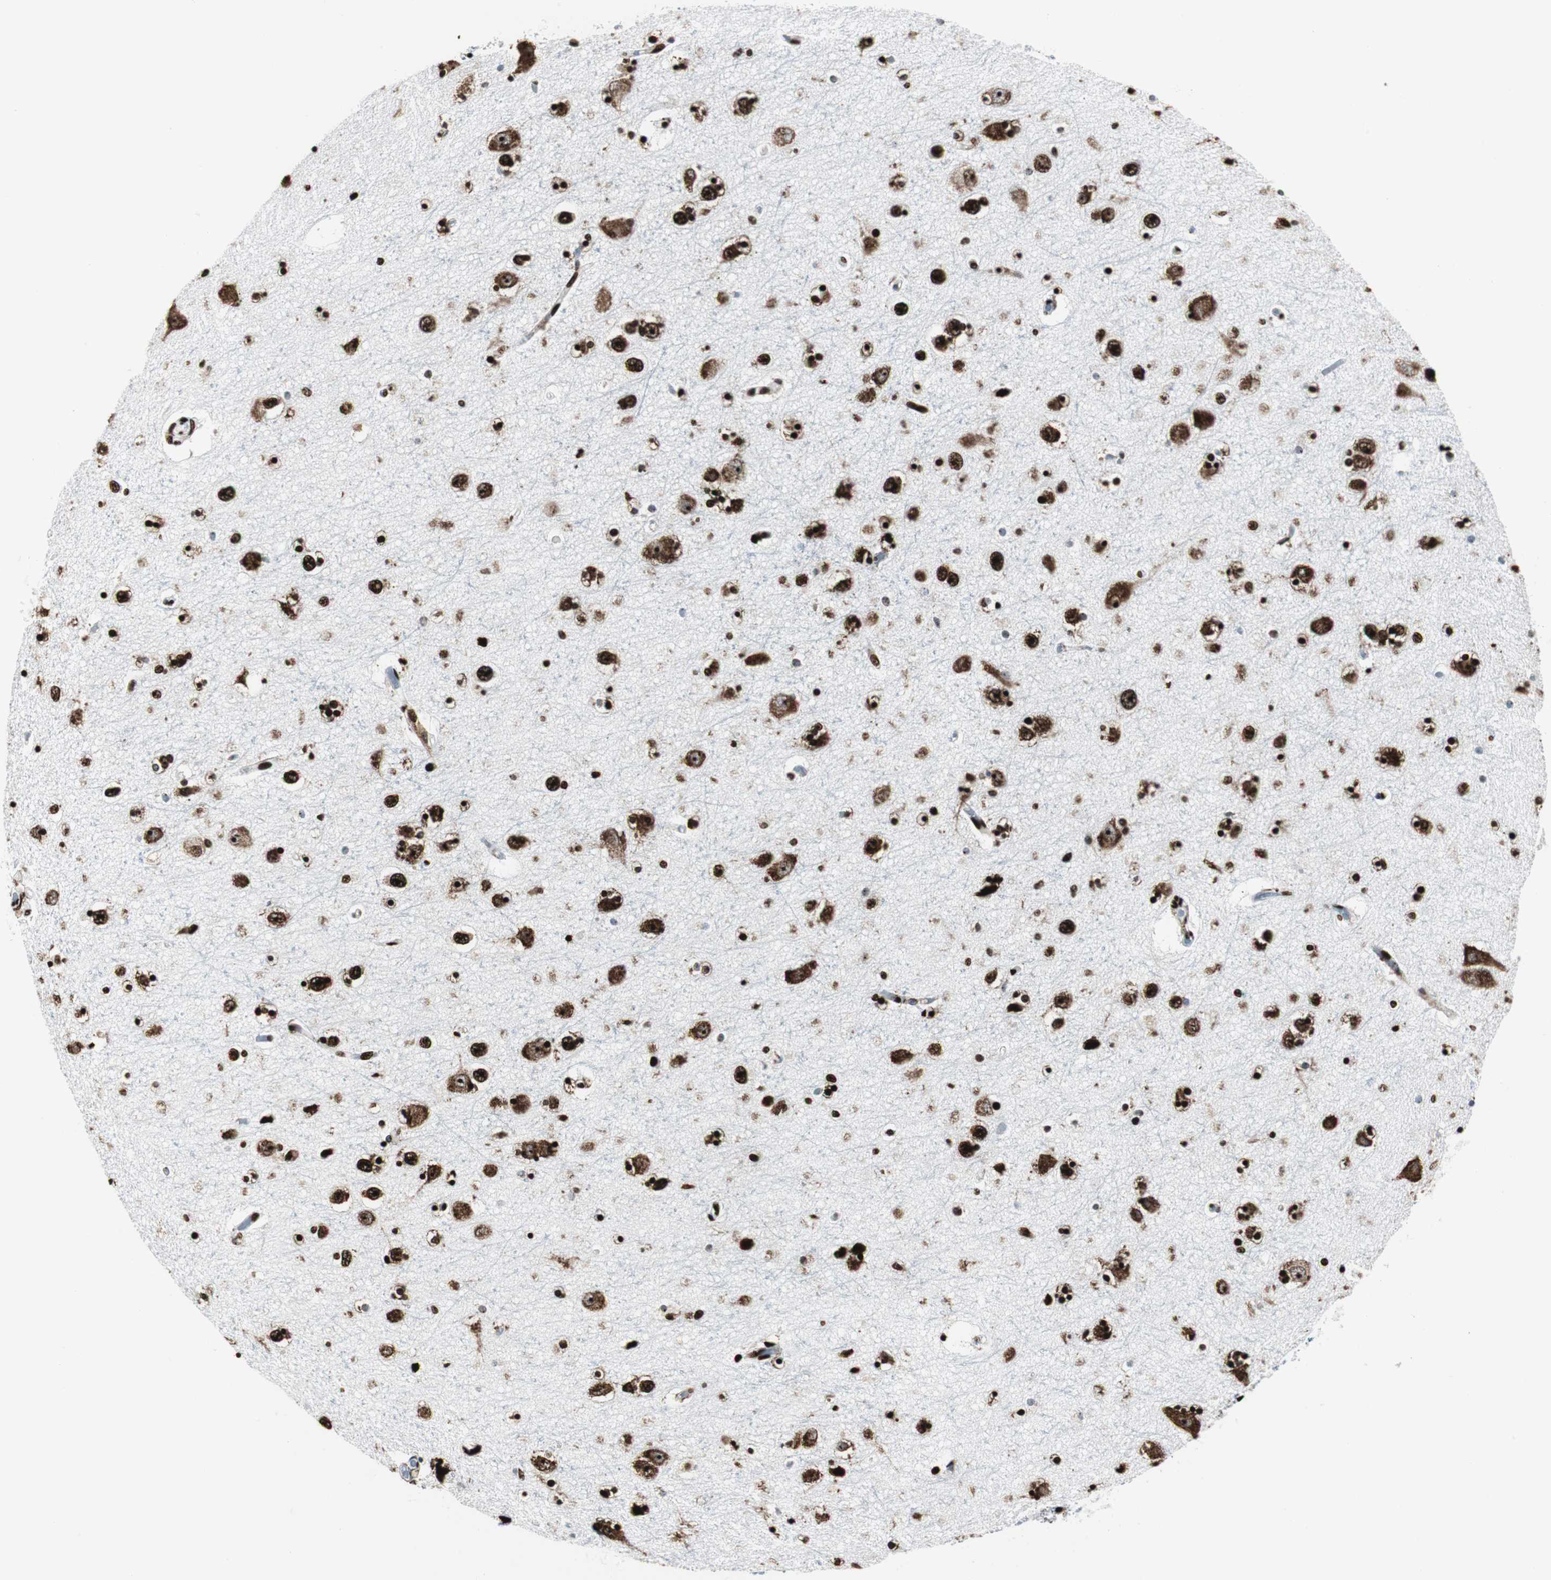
{"staining": {"intensity": "strong", "quantity": ">75%", "location": "cytoplasmic/membranous,nuclear"}, "tissue": "hippocampus", "cell_type": "Glial cells", "image_type": "normal", "snomed": [{"axis": "morphology", "description": "Normal tissue, NOS"}, {"axis": "topography", "description": "Hippocampus"}], "caption": "An immunohistochemistry (IHC) image of benign tissue is shown. Protein staining in brown shows strong cytoplasmic/membranous,nuclear positivity in hippocampus within glial cells.", "gene": "NCL", "patient": {"sex": "female", "age": 54}}